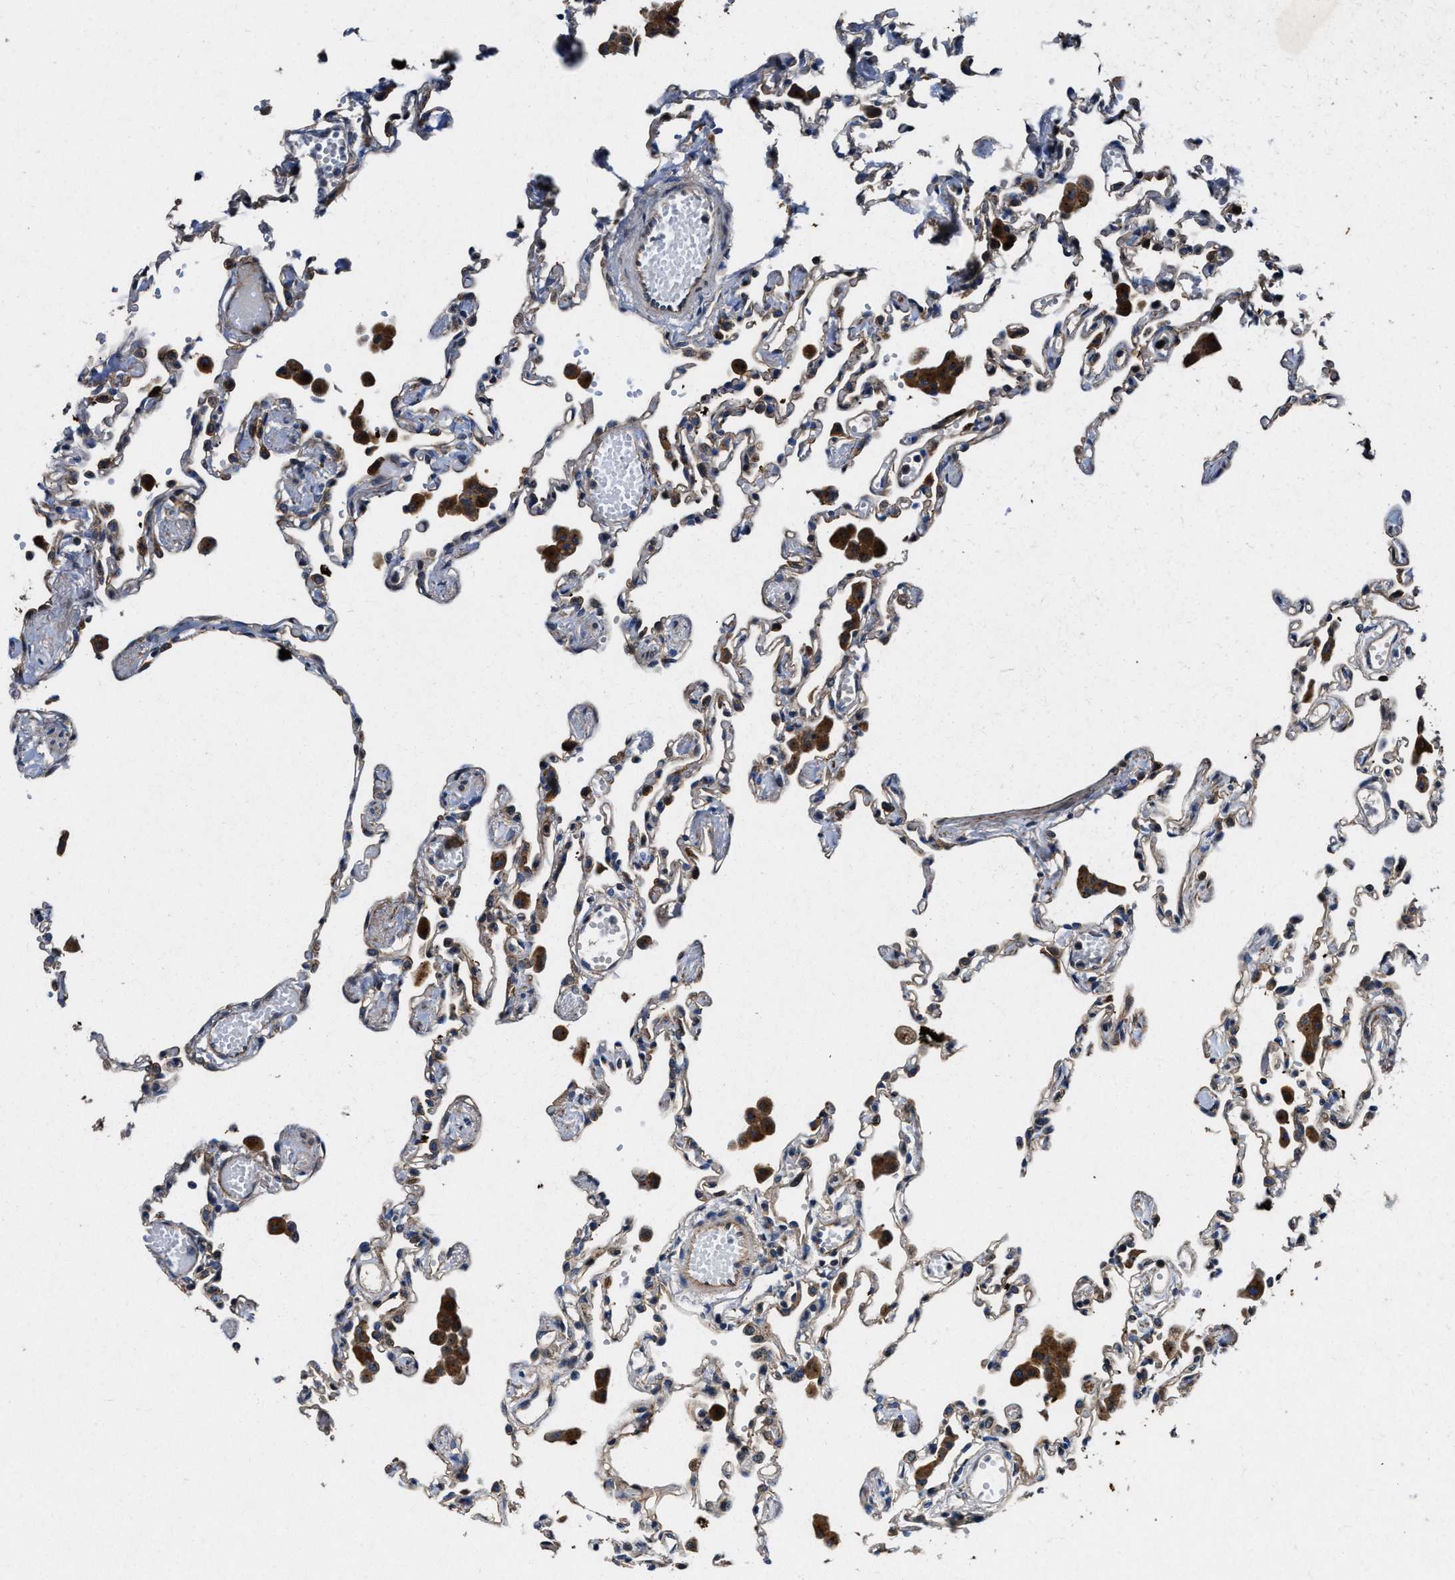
{"staining": {"intensity": "weak", "quantity": "25%-75%", "location": "cytoplasmic/membranous"}, "tissue": "lung", "cell_type": "Alveolar cells", "image_type": "normal", "snomed": [{"axis": "morphology", "description": "Normal tissue, NOS"}, {"axis": "topography", "description": "Bronchus"}, {"axis": "topography", "description": "Lung"}], "caption": "Brown immunohistochemical staining in benign lung displays weak cytoplasmic/membranous staining in approximately 25%-75% of alveolar cells.", "gene": "PTAR1", "patient": {"sex": "female", "age": 49}}